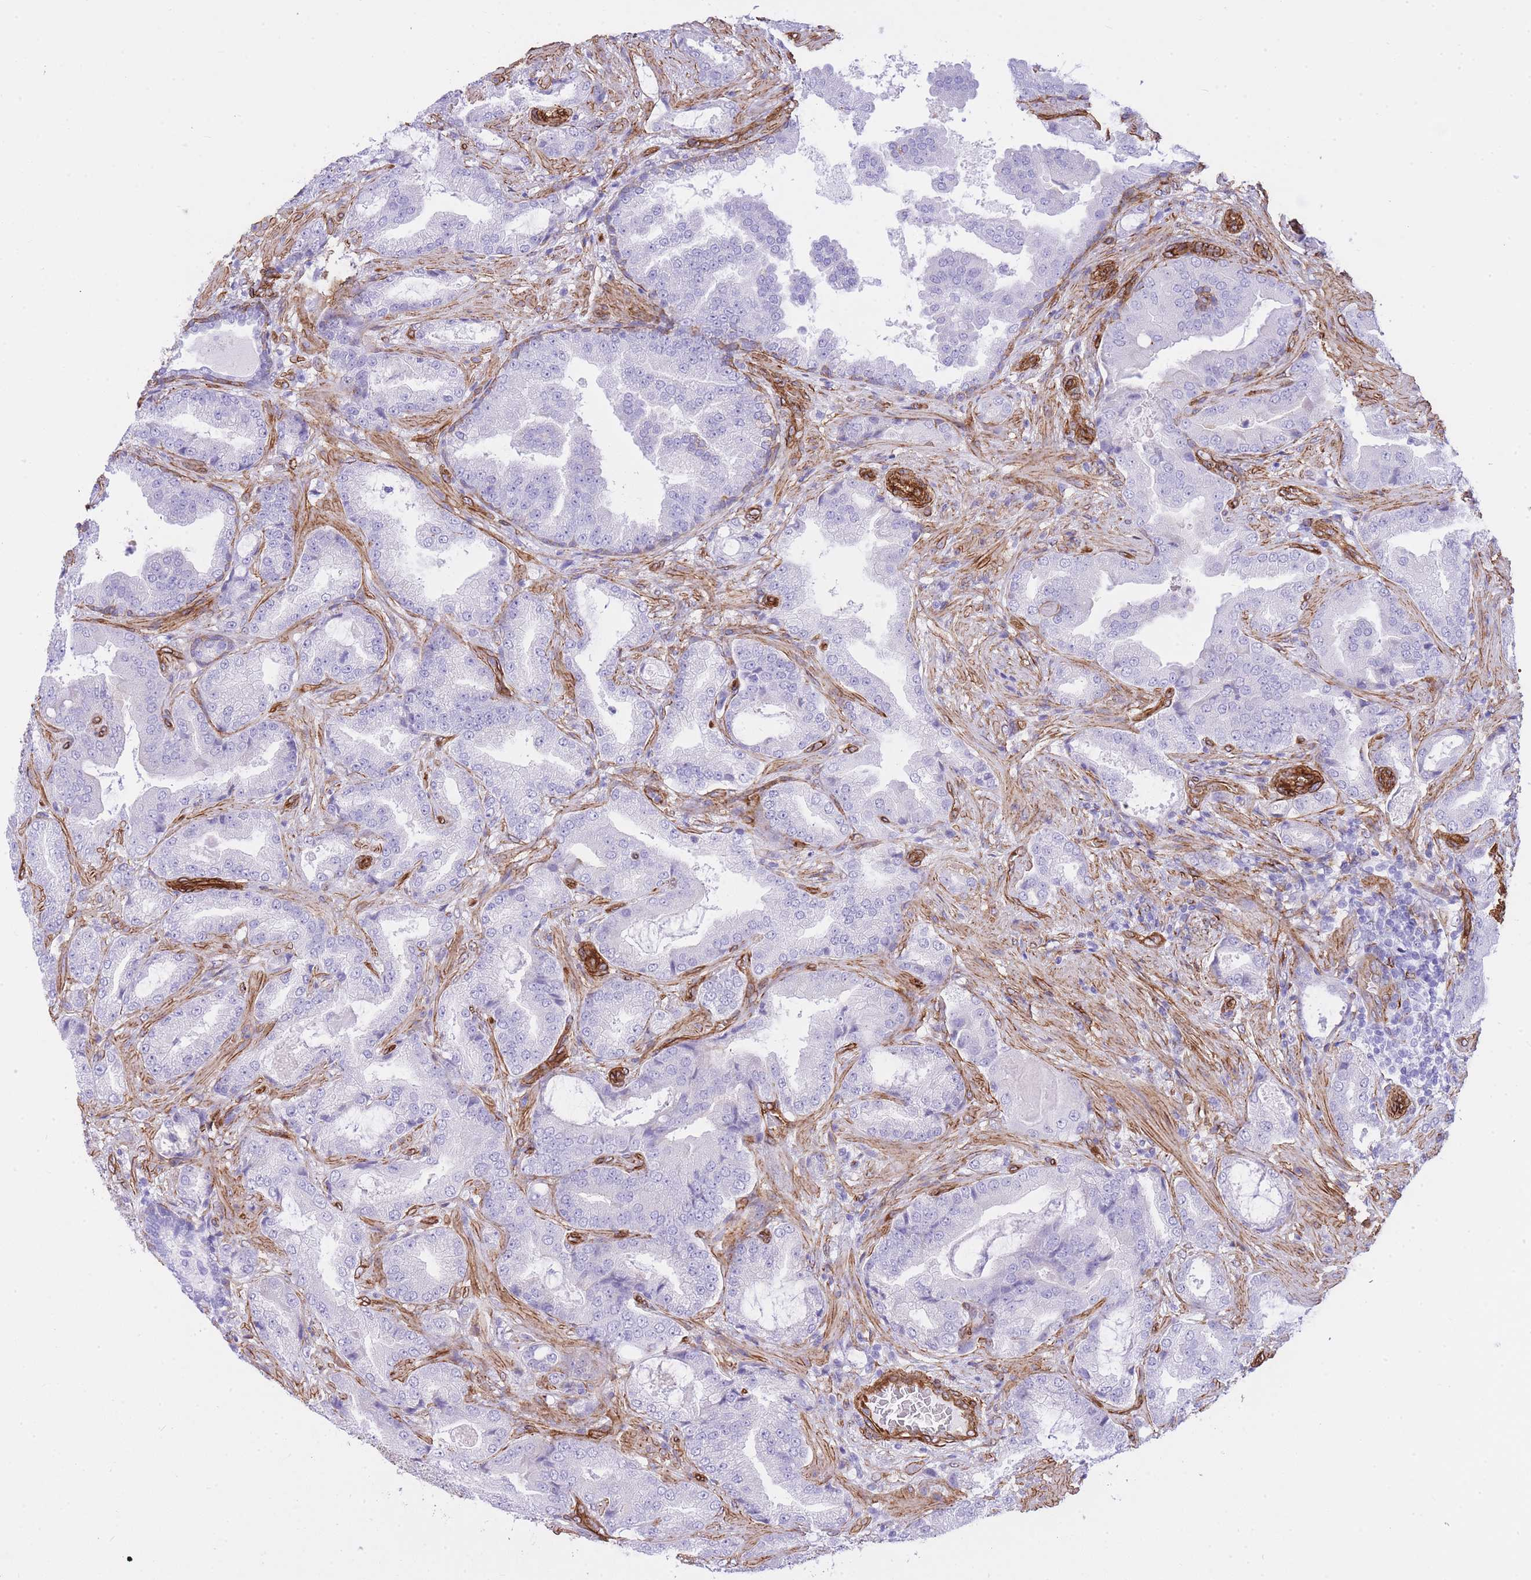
{"staining": {"intensity": "negative", "quantity": "none", "location": "none"}, "tissue": "prostate cancer", "cell_type": "Tumor cells", "image_type": "cancer", "snomed": [{"axis": "morphology", "description": "Adenocarcinoma, High grade"}, {"axis": "topography", "description": "Prostate"}], "caption": "DAB (3,3'-diaminobenzidine) immunohistochemical staining of prostate adenocarcinoma (high-grade) reveals no significant positivity in tumor cells. Brightfield microscopy of immunohistochemistry stained with DAB (brown) and hematoxylin (blue), captured at high magnification.", "gene": "CAVIN1", "patient": {"sex": "male", "age": 68}}